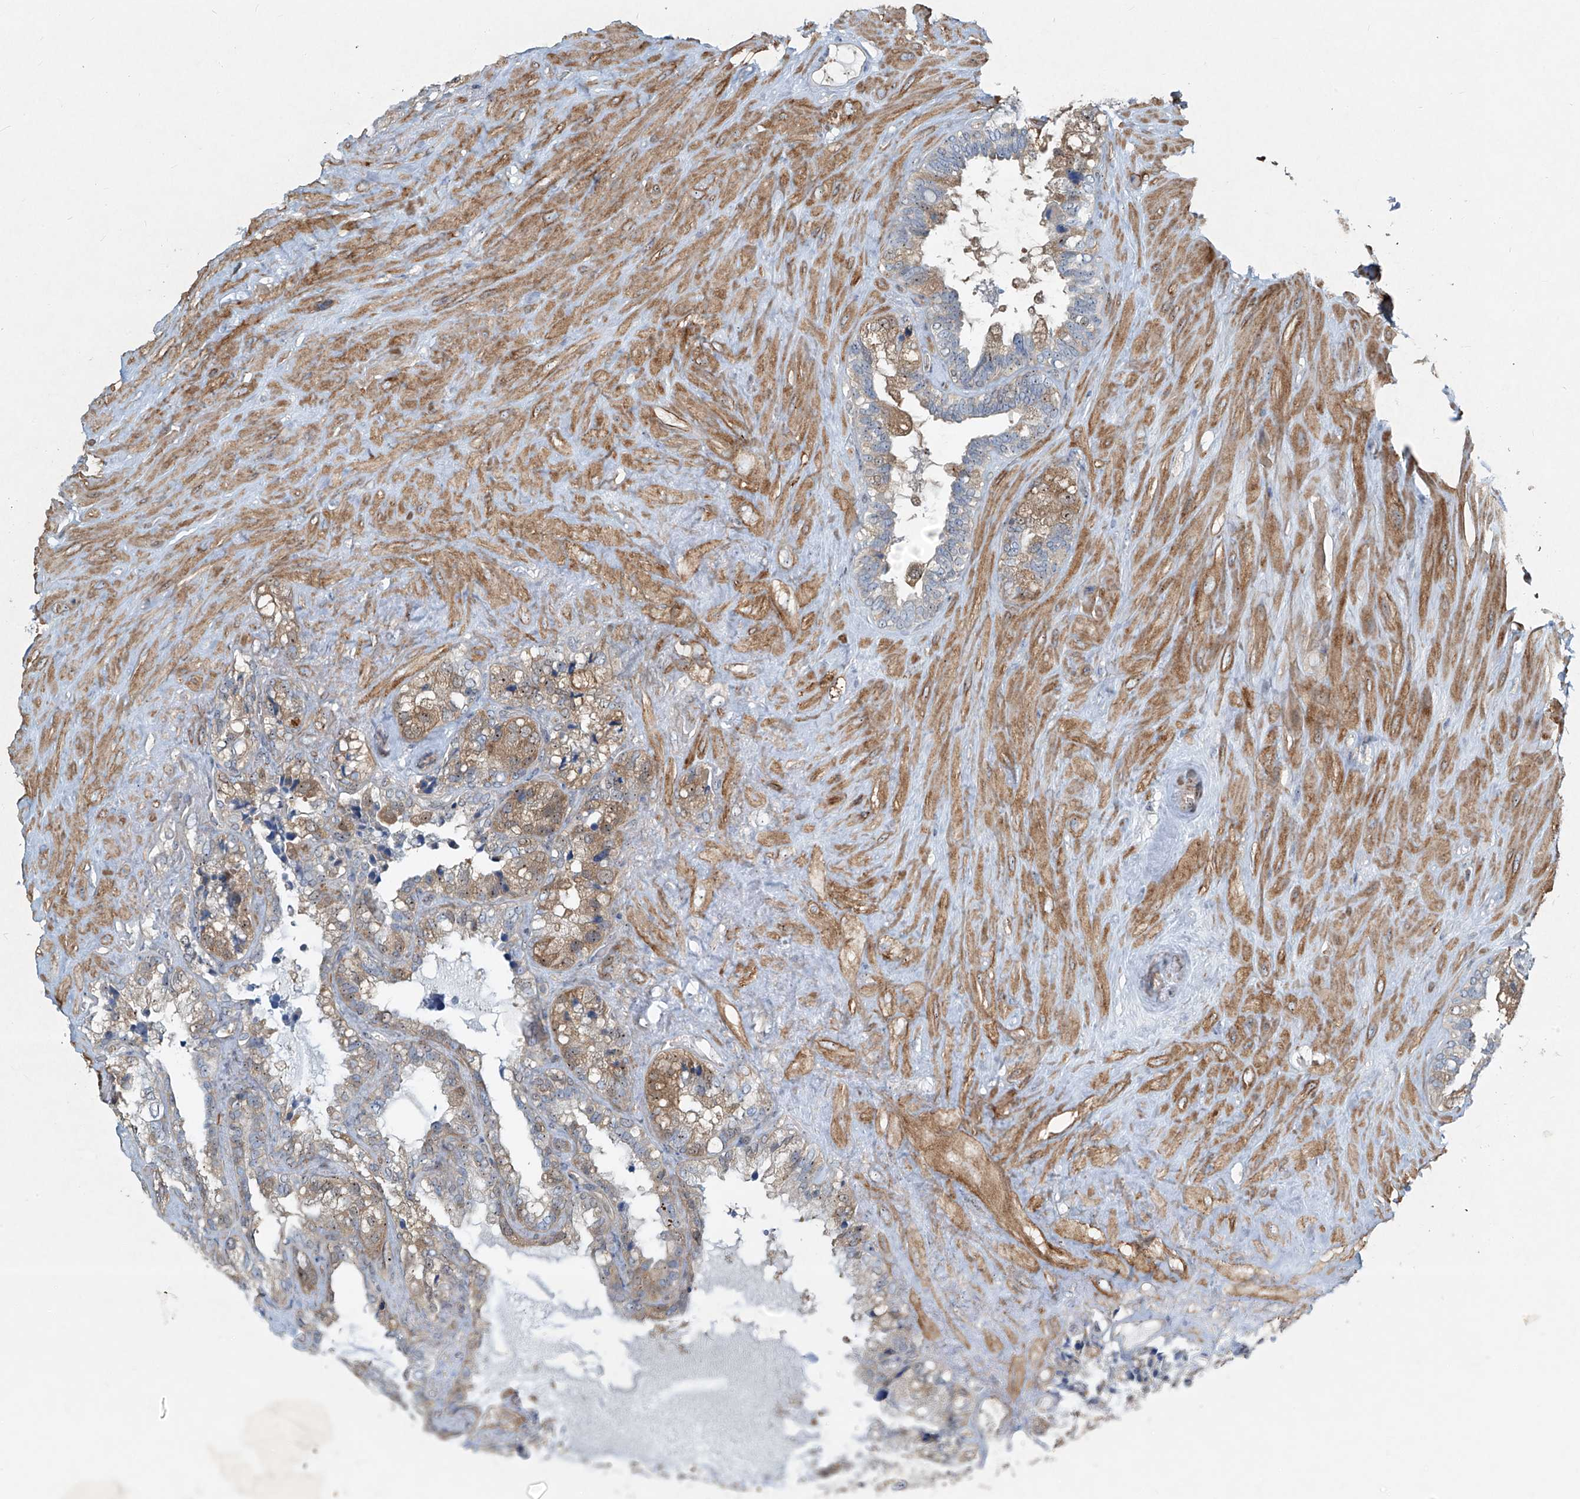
{"staining": {"intensity": "moderate", "quantity": "25%-75%", "location": "cytoplasmic/membranous,nuclear"}, "tissue": "seminal vesicle", "cell_type": "Glandular cells", "image_type": "normal", "snomed": [{"axis": "morphology", "description": "Normal tissue, NOS"}, {"axis": "topography", "description": "Prostate"}, {"axis": "topography", "description": "Seminal veicle"}], "caption": "Protein staining displays moderate cytoplasmic/membranous,nuclear positivity in about 25%-75% of glandular cells in unremarkable seminal vesicle.", "gene": "PPCS", "patient": {"sex": "male", "age": 68}}